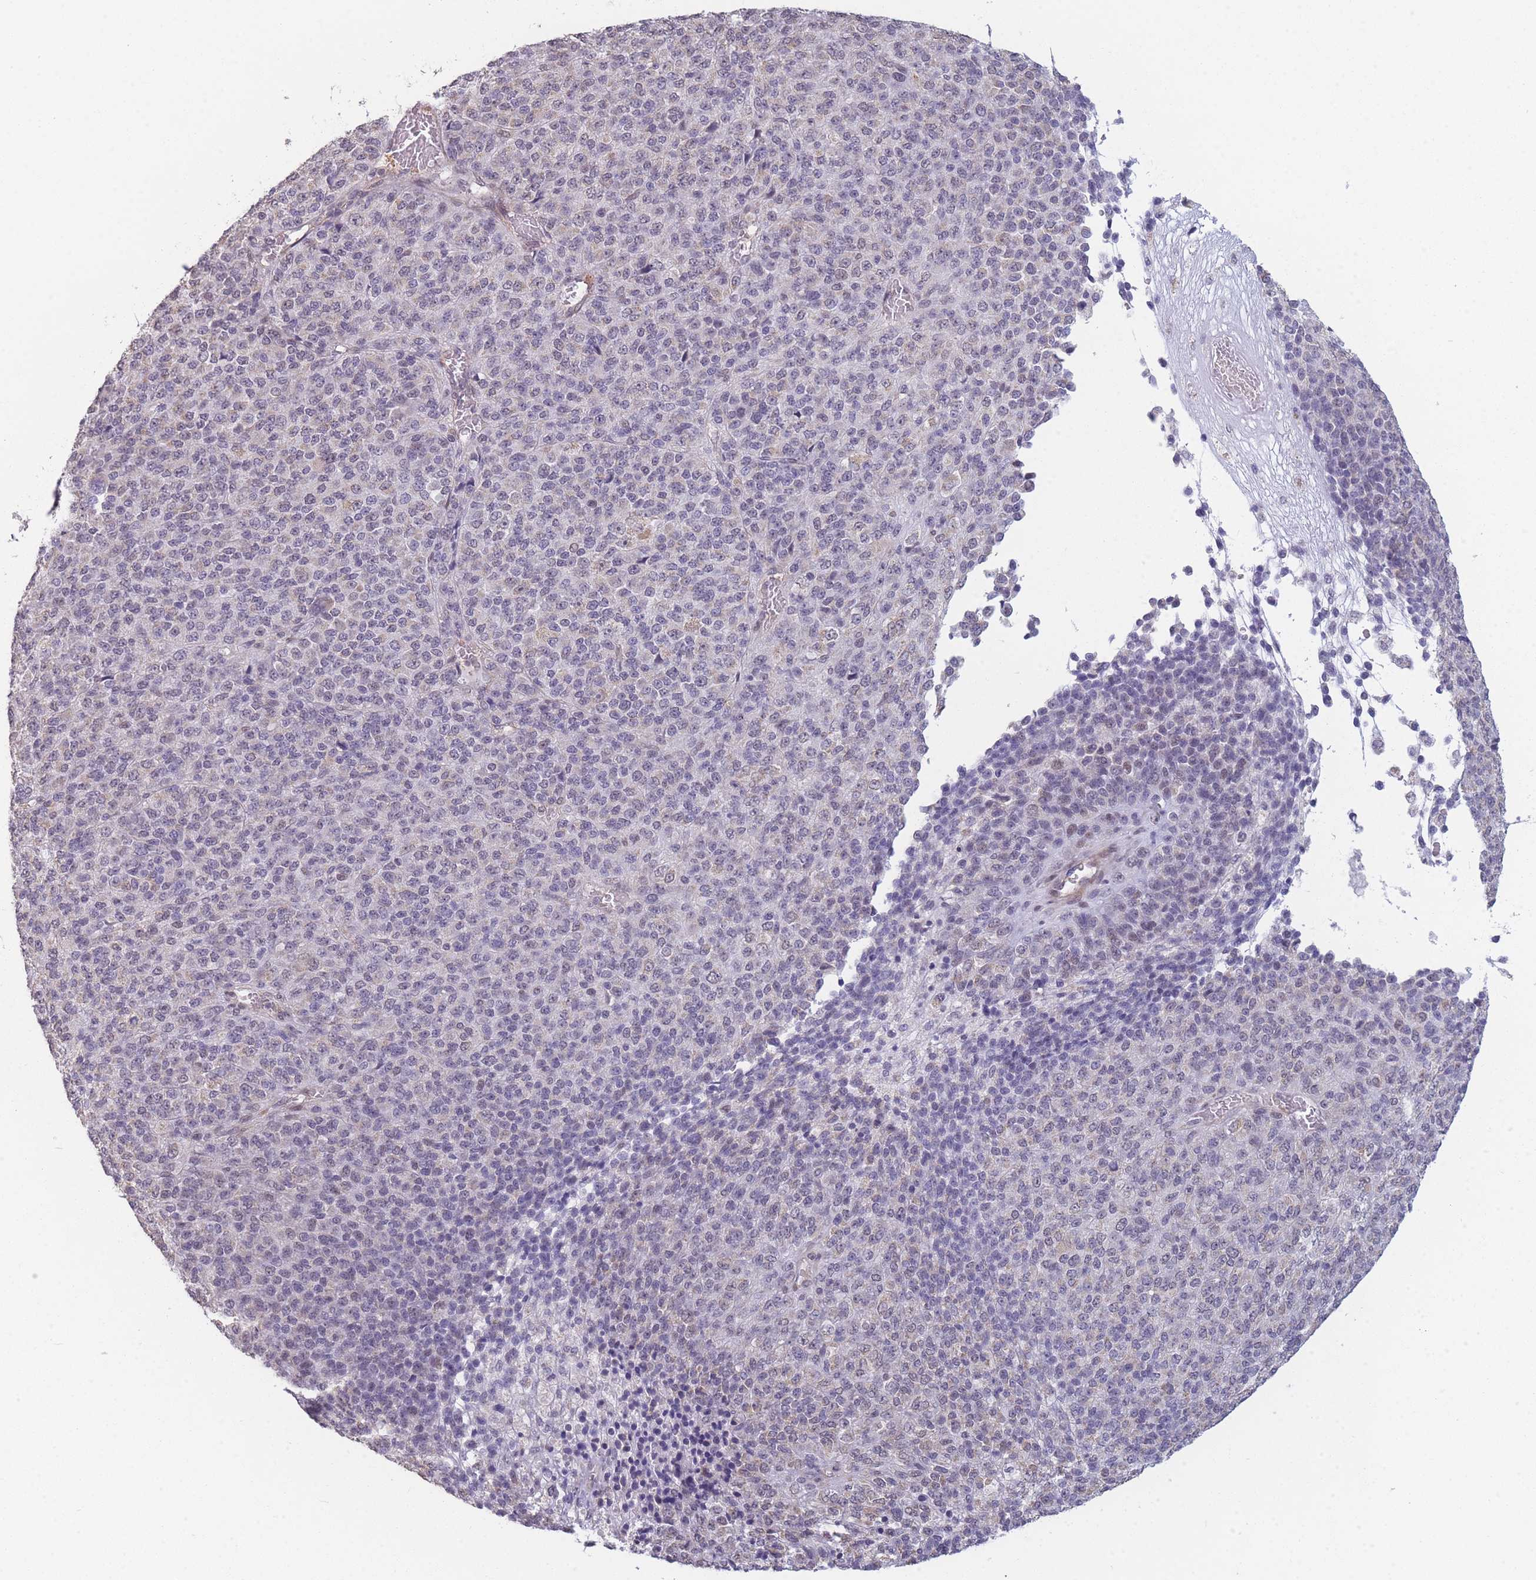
{"staining": {"intensity": "negative", "quantity": "none", "location": "none"}, "tissue": "melanoma", "cell_type": "Tumor cells", "image_type": "cancer", "snomed": [{"axis": "morphology", "description": "Malignant melanoma, Metastatic site"}, {"axis": "topography", "description": "Brain"}], "caption": "Immunohistochemistry of human melanoma reveals no expression in tumor cells.", "gene": "SIN3B", "patient": {"sex": "female", "age": 56}}